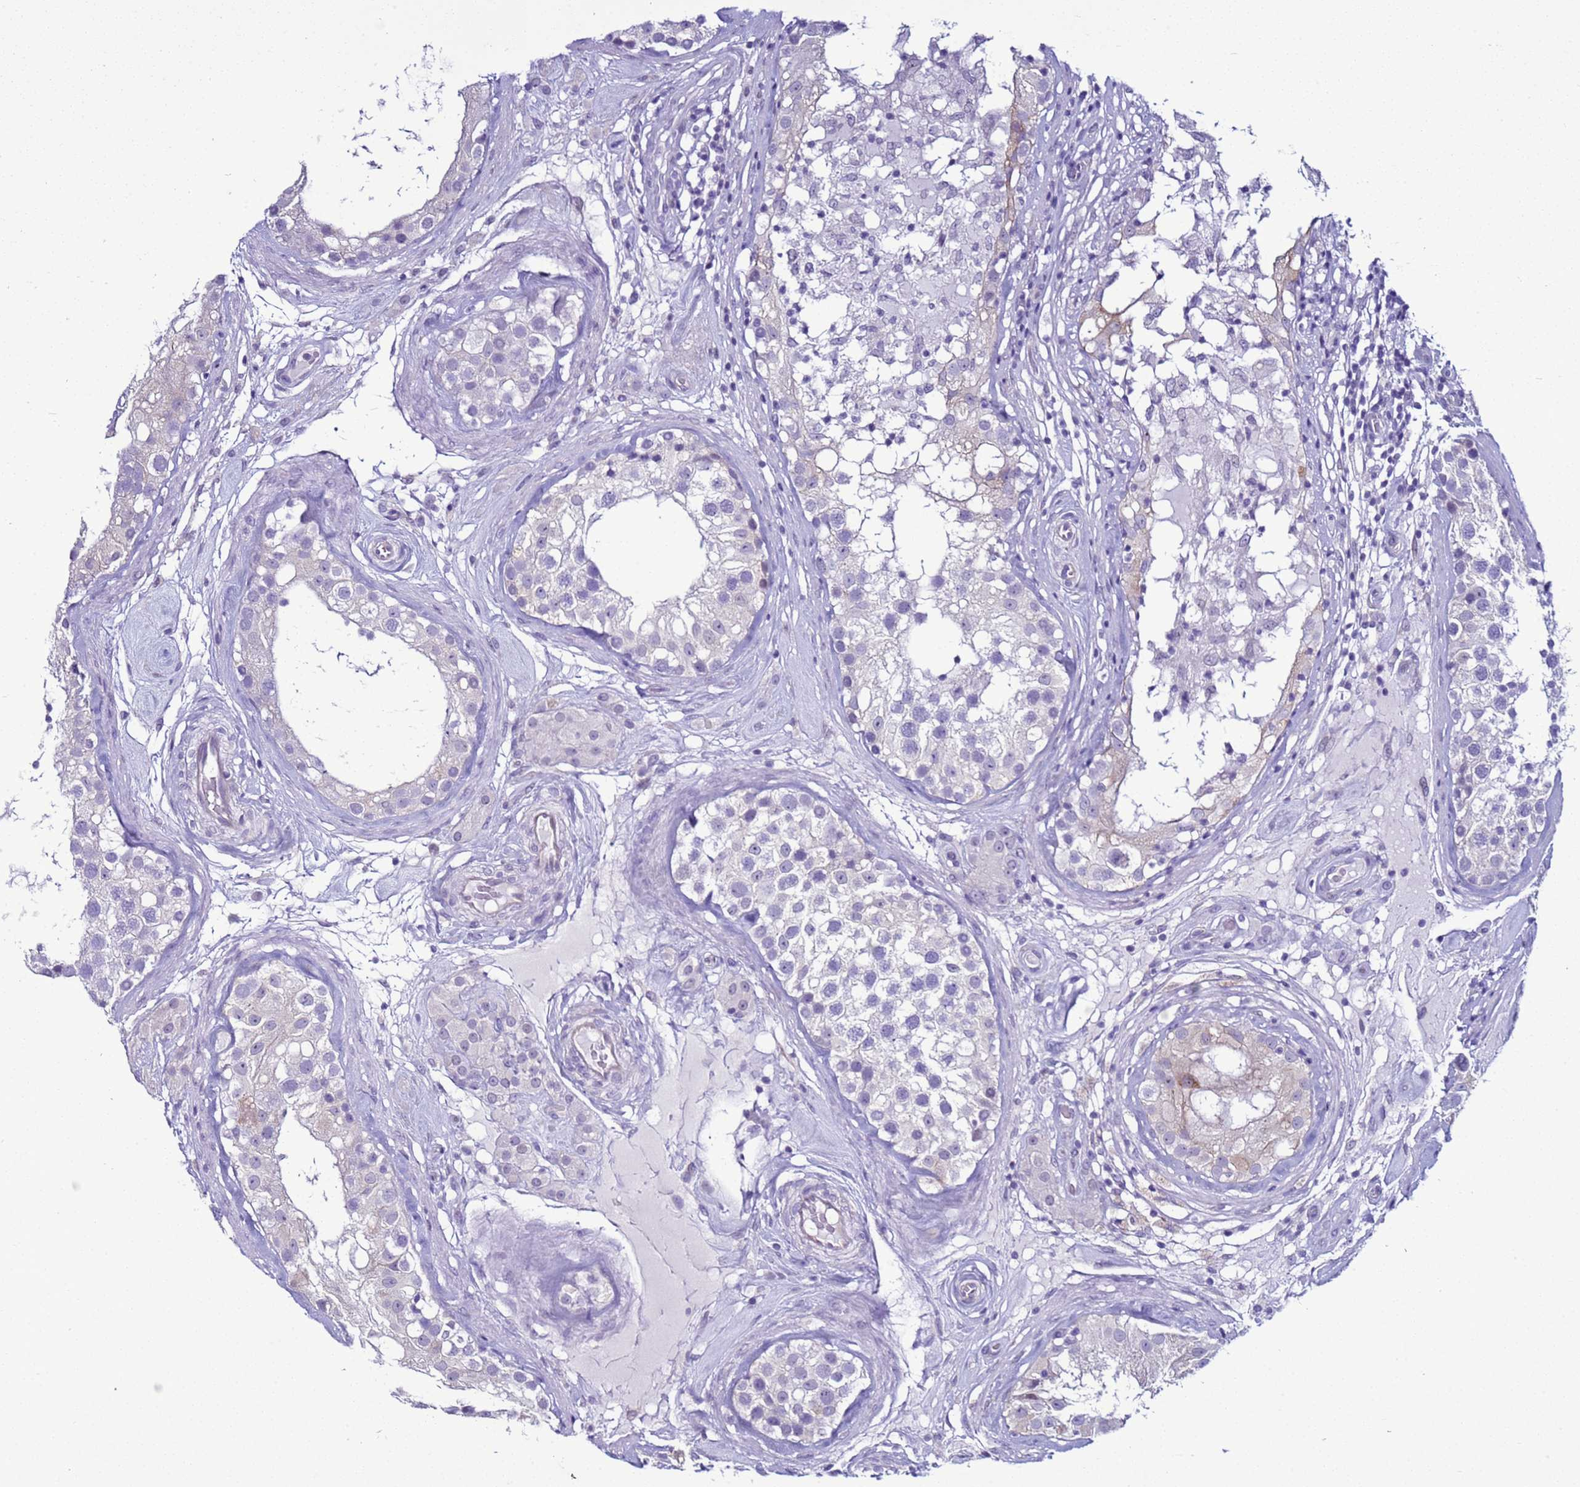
{"staining": {"intensity": "negative", "quantity": "none", "location": "none"}, "tissue": "testis", "cell_type": "Cells in seminiferous ducts", "image_type": "normal", "snomed": [{"axis": "morphology", "description": "Normal tissue, NOS"}, {"axis": "topography", "description": "Testis"}], "caption": "Cells in seminiferous ducts show no significant expression in benign testis. (DAB (3,3'-diaminobenzidine) immunohistochemistry (IHC) visualized using brightfield microscopy, high magnification).", "gene": "LRRC10B", "patient": {"sex": "male", "age": 46}}